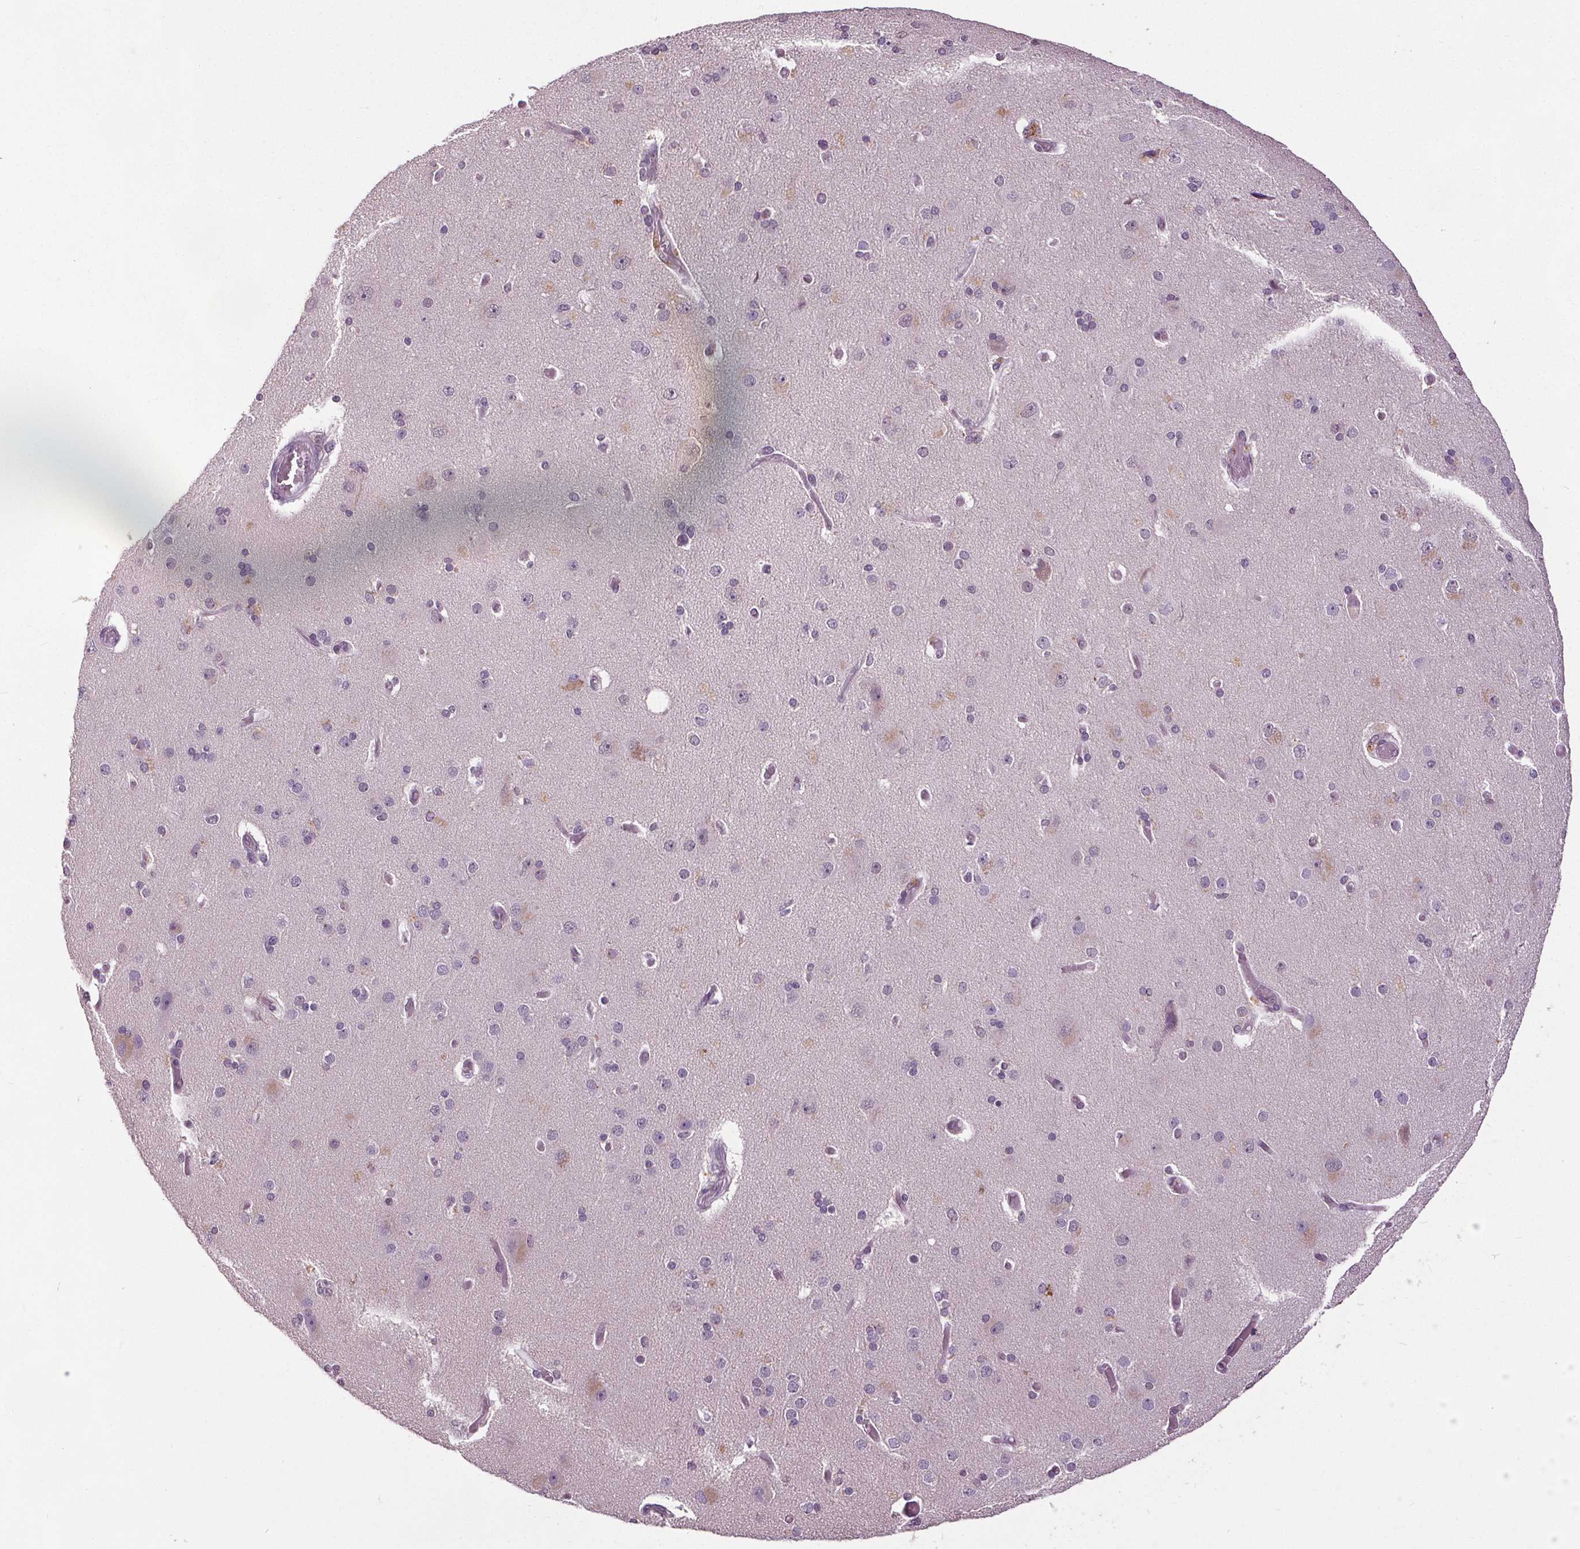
{"staining": {"intensity": "negative", "quantity": "none", "location": "none"}, "tissue": "cerebral cortex", "cell_type": "Endothelial cells", "image_type": "normal", "snomed": [{"axis": "morphology", "description": "Normal tissue, NOS"}, {"axis": "morphology", "description": "Glioma, malignant, High grade"}, {"axis": "topography", "description": "Cerebral cortex"}], "caption": "An IHC histopathology image of benign cerebral cortex is shown. There is no staining in endothelial cells of cerebral cortex.", "gene": "SLC2A9", "patient": {"sex": "male", "age": 71}}